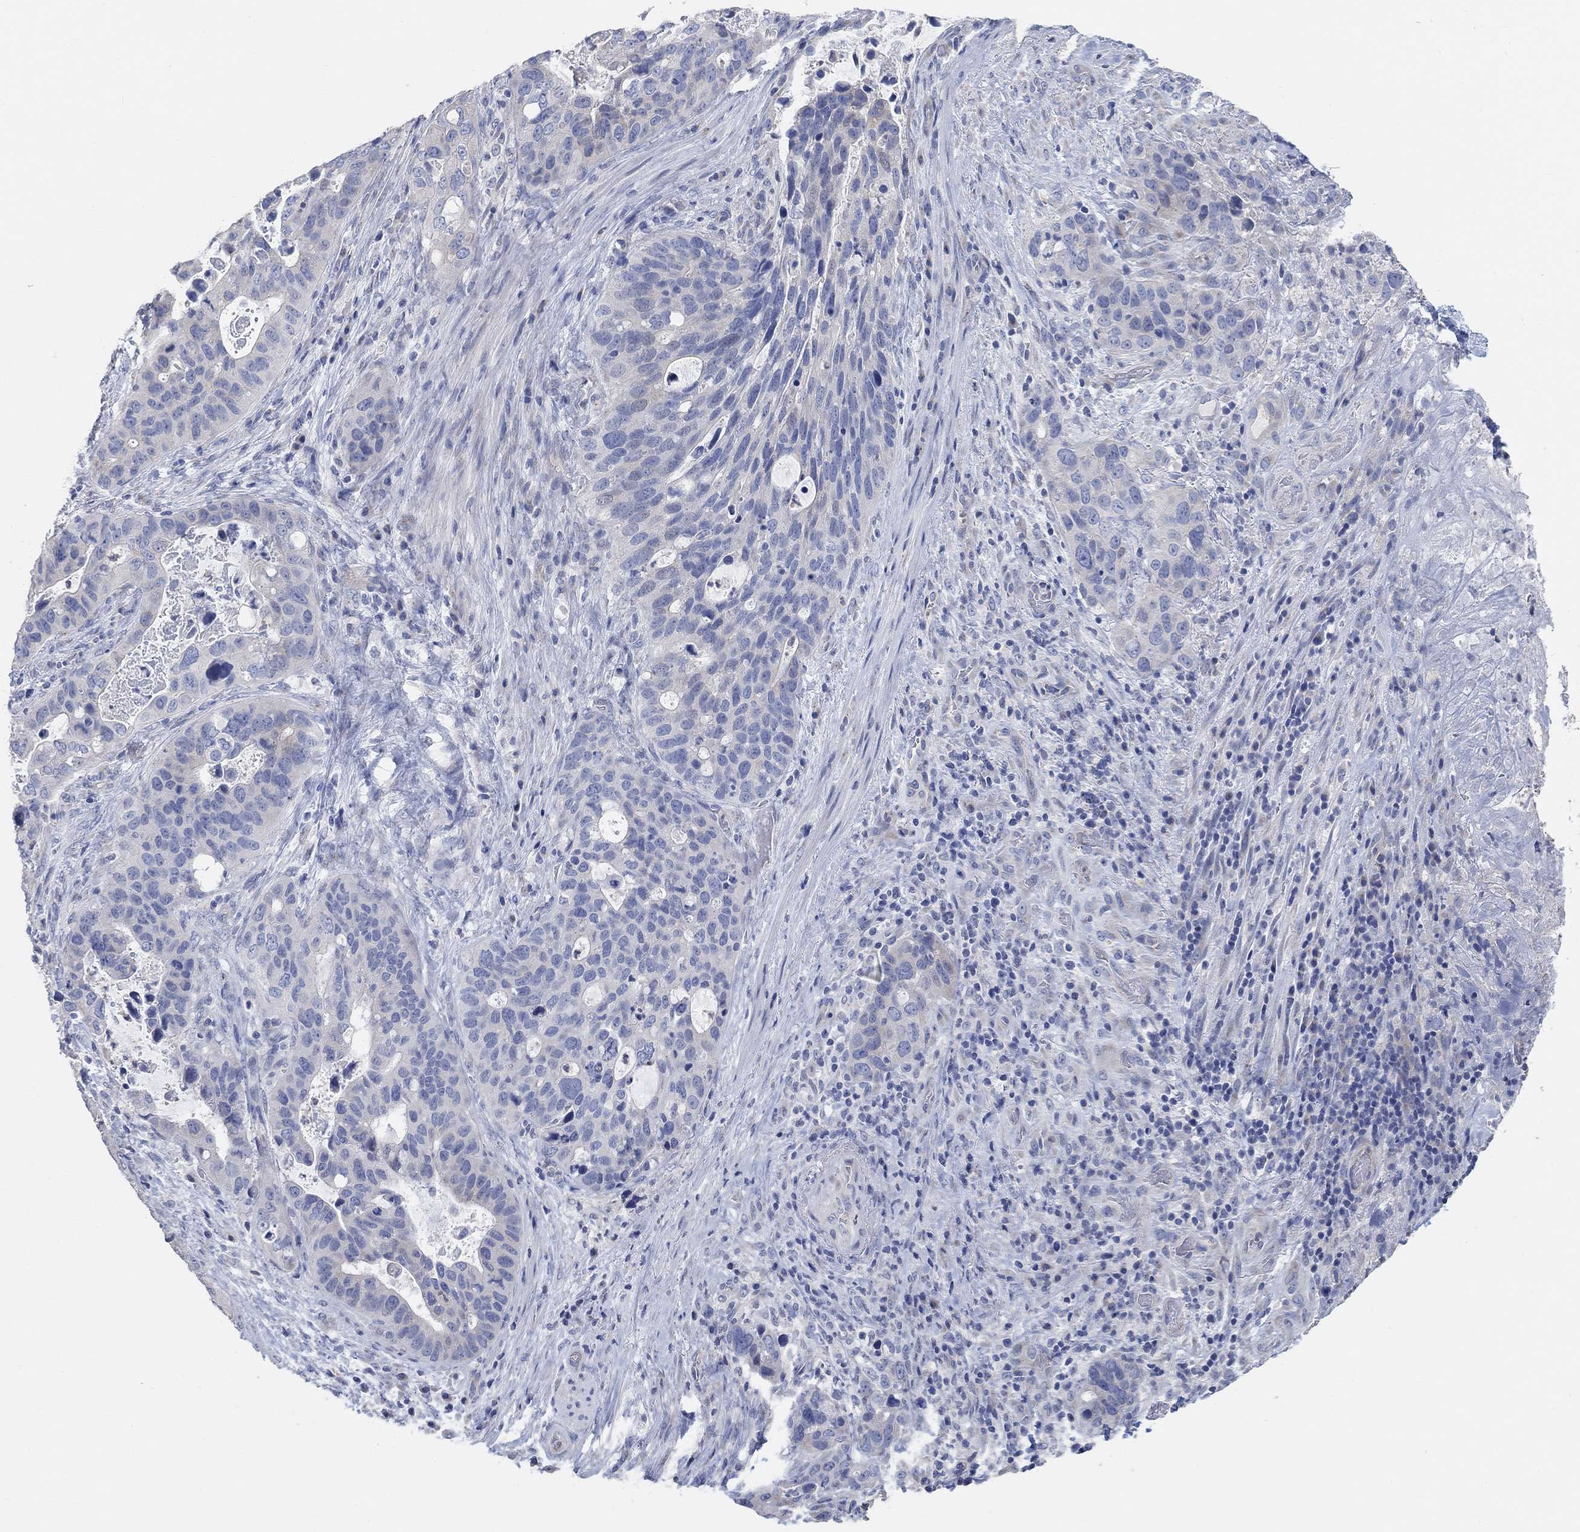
{"staining": {"intensity": "negative", "quantity": "none", "location": "none"}, "tissue": "stomach cancer", "cell_type": "Tumor cells", "image_type": "cancer", "snomed": [{"axis": "morphology", "description": "Adenocarcinoma, NOS"}, {"axis": "topography", "description": "Stomach"}], "caption": "A photomicrograph of human stomach cancer (adenocarcinoma) is negative for staining in tumor cells.", "gene": "NLRP14", "patient": {"sex": "male", "age": 54}}